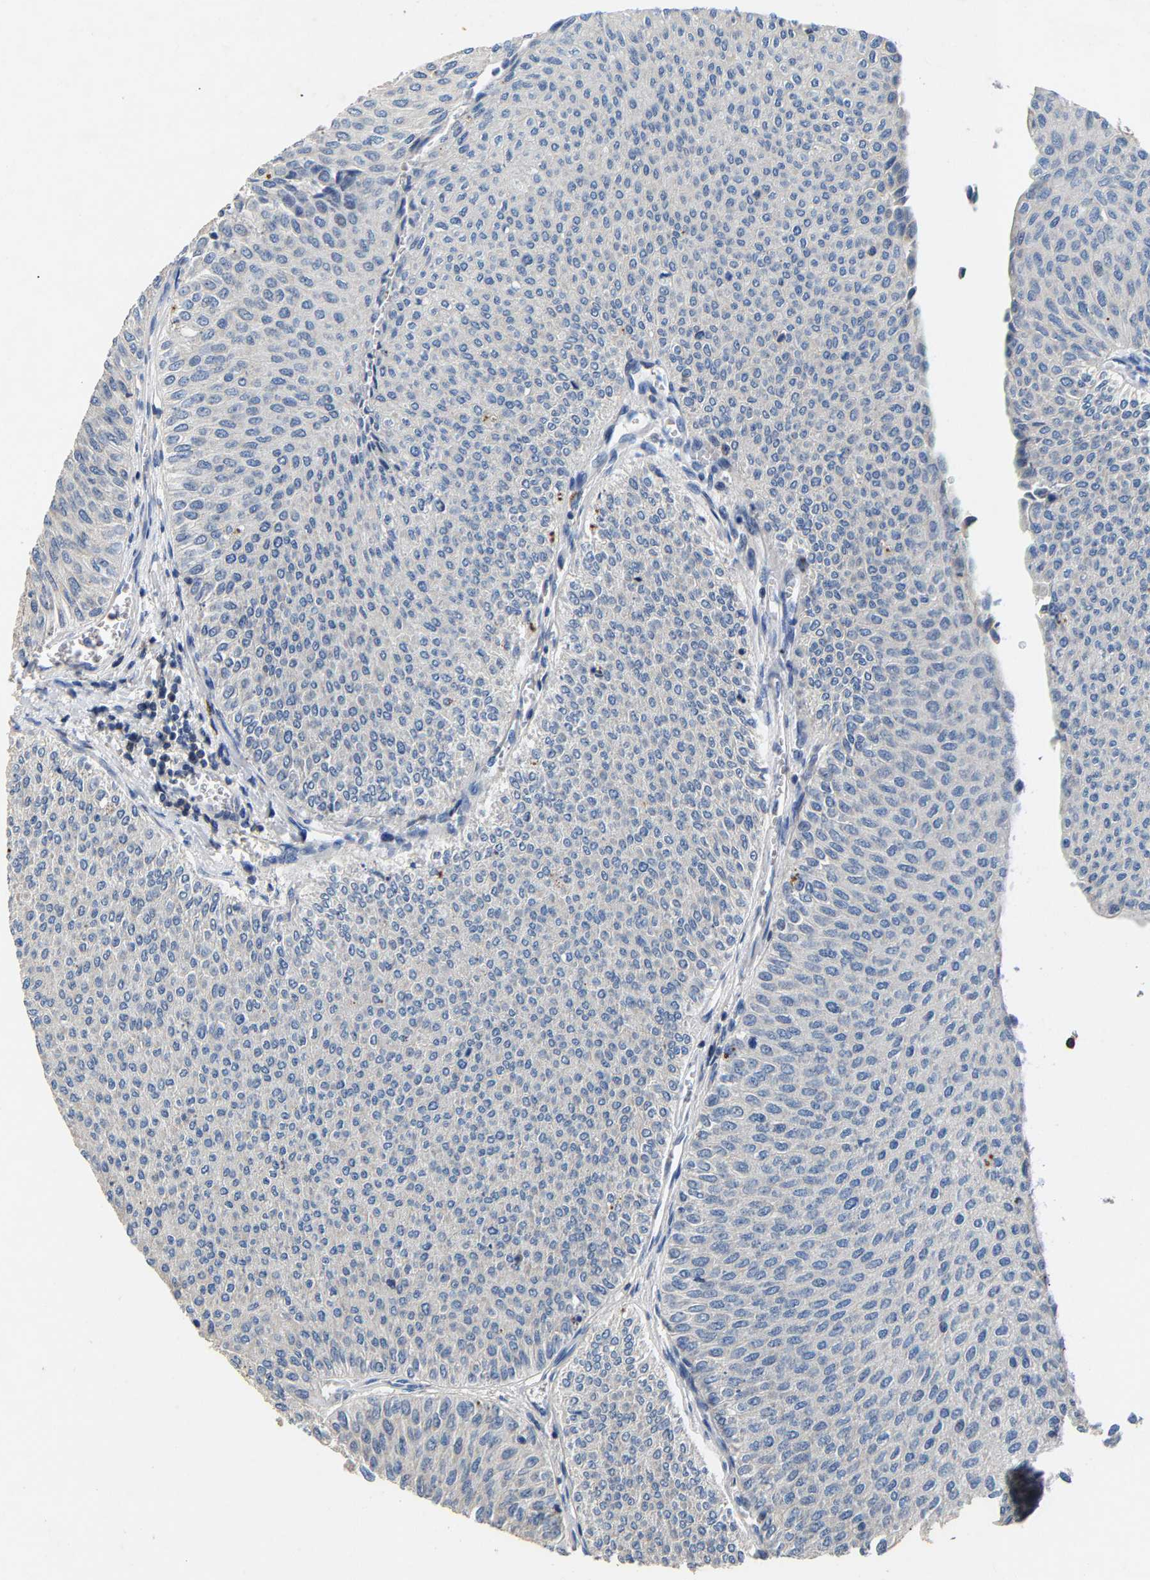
{"staining": {"intensity": "negative", "quantity": "none", "location": "none"}, "tissue": "urothelial cancer", "cell_type": "Tumor cells", "image_type": "cancer", "snomed": [{"axis": "morphology", "description": "Urothelial carcinoma, Low grade"}, {"axis": "topography", "description": "Urinary bladder"}], "caption": "Micrograph shows no protein staining in tumor cells of urothelial carcinoma (low-grade) tissue.", "gene": "CCDC171", "patient": {"sex": "male", "age": 78}}